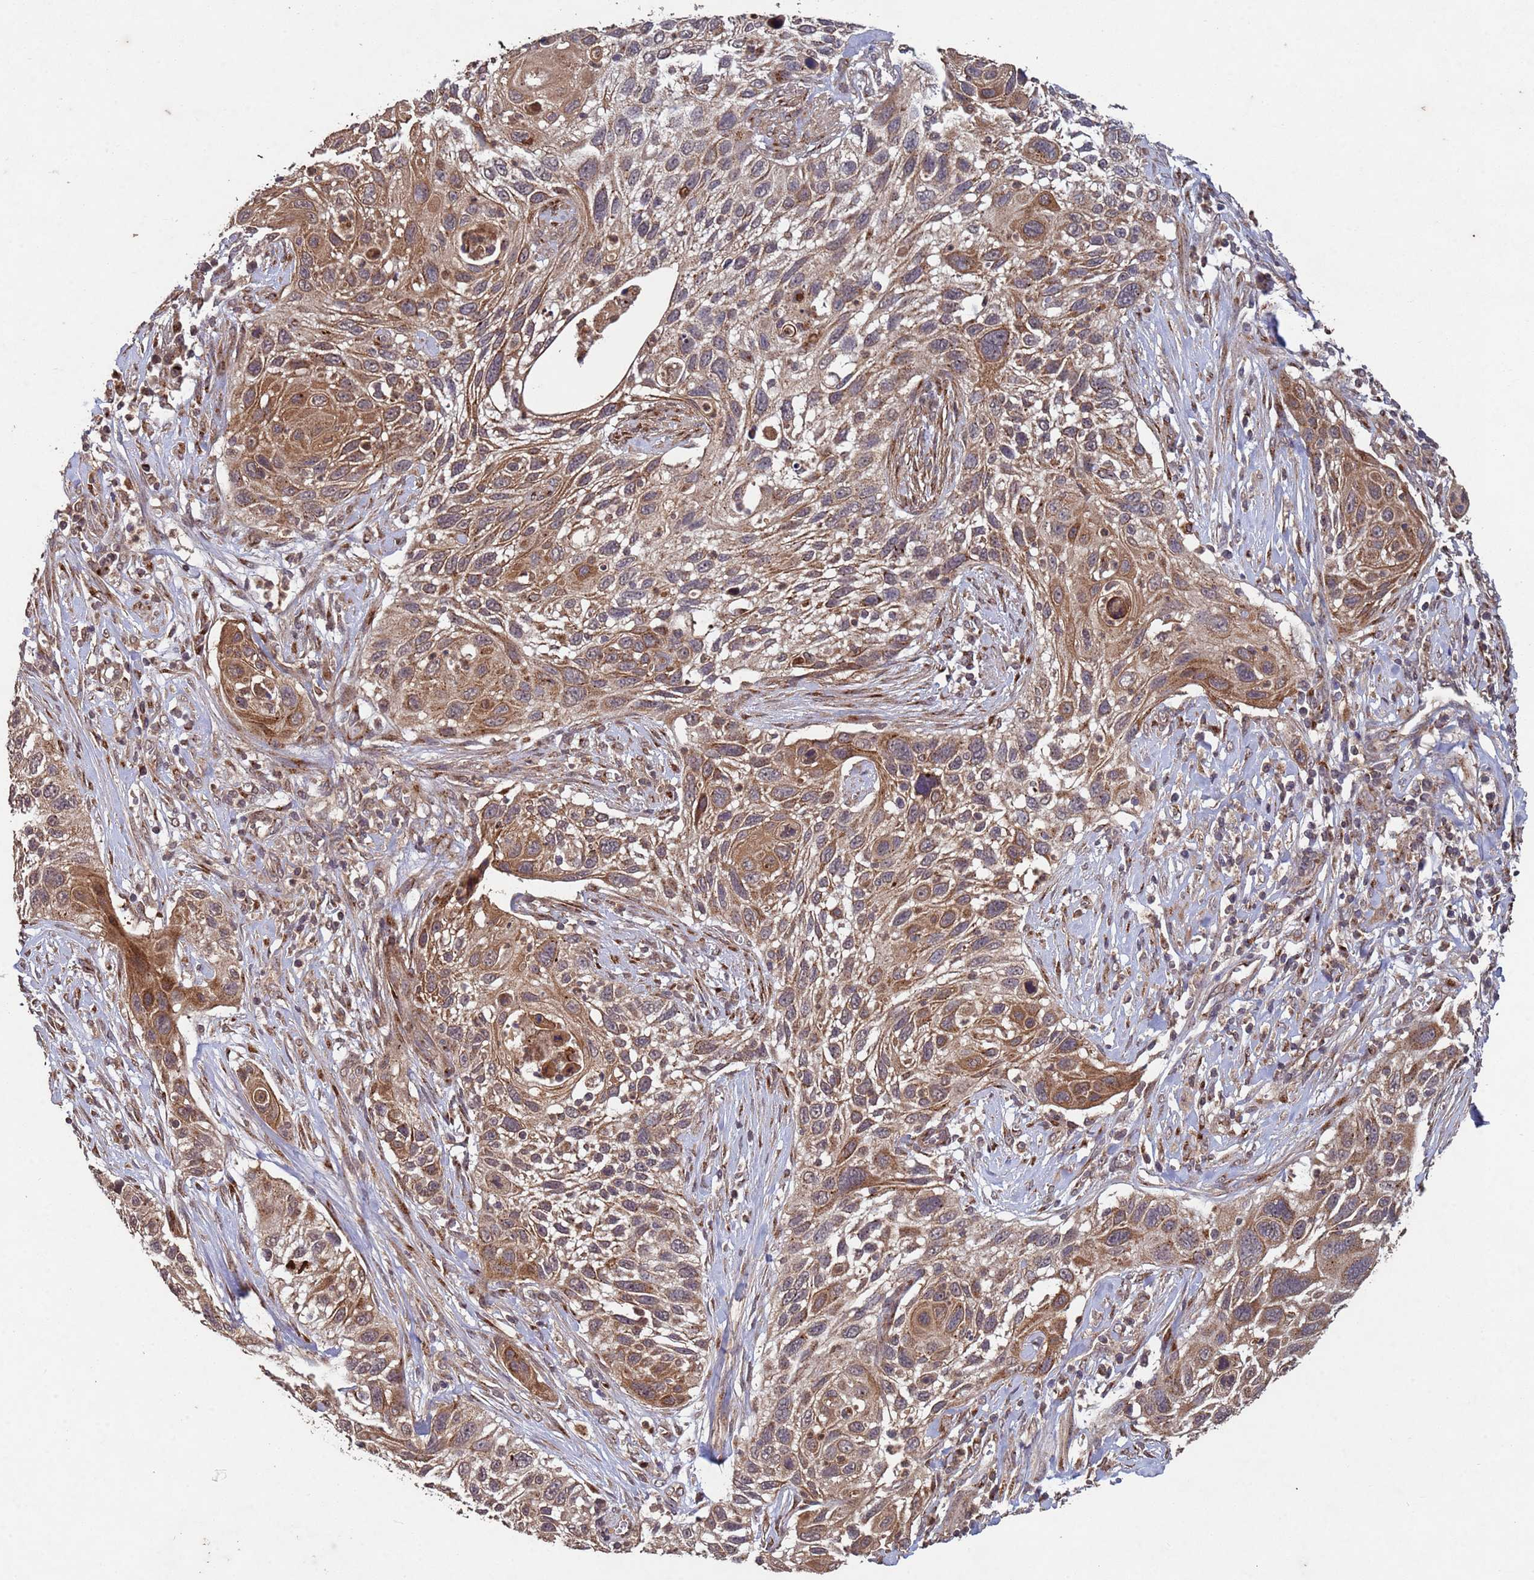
{"staining": {"intensity": "moderate", "quantity": ">75%", "location": "cytoplasmic/membranous"}, "tissue": "cervical cancer", "cell_type": "Tumor cells", "image_type": "cancer", "snomed": [{"axis": "morphology", "description": "Squamous cell carcinoma, NOS"}, {"axis": "topography", "description": "Cervix"}], "caption": "A histopathology image of cervical cancer (squamous cell carcinoma) stained for a protein displays moderate cytoplasmic/membranous brown staining in tumor cells.", "gene": "FASTKD1", "patient": {"sex": "female", "age": 70}}